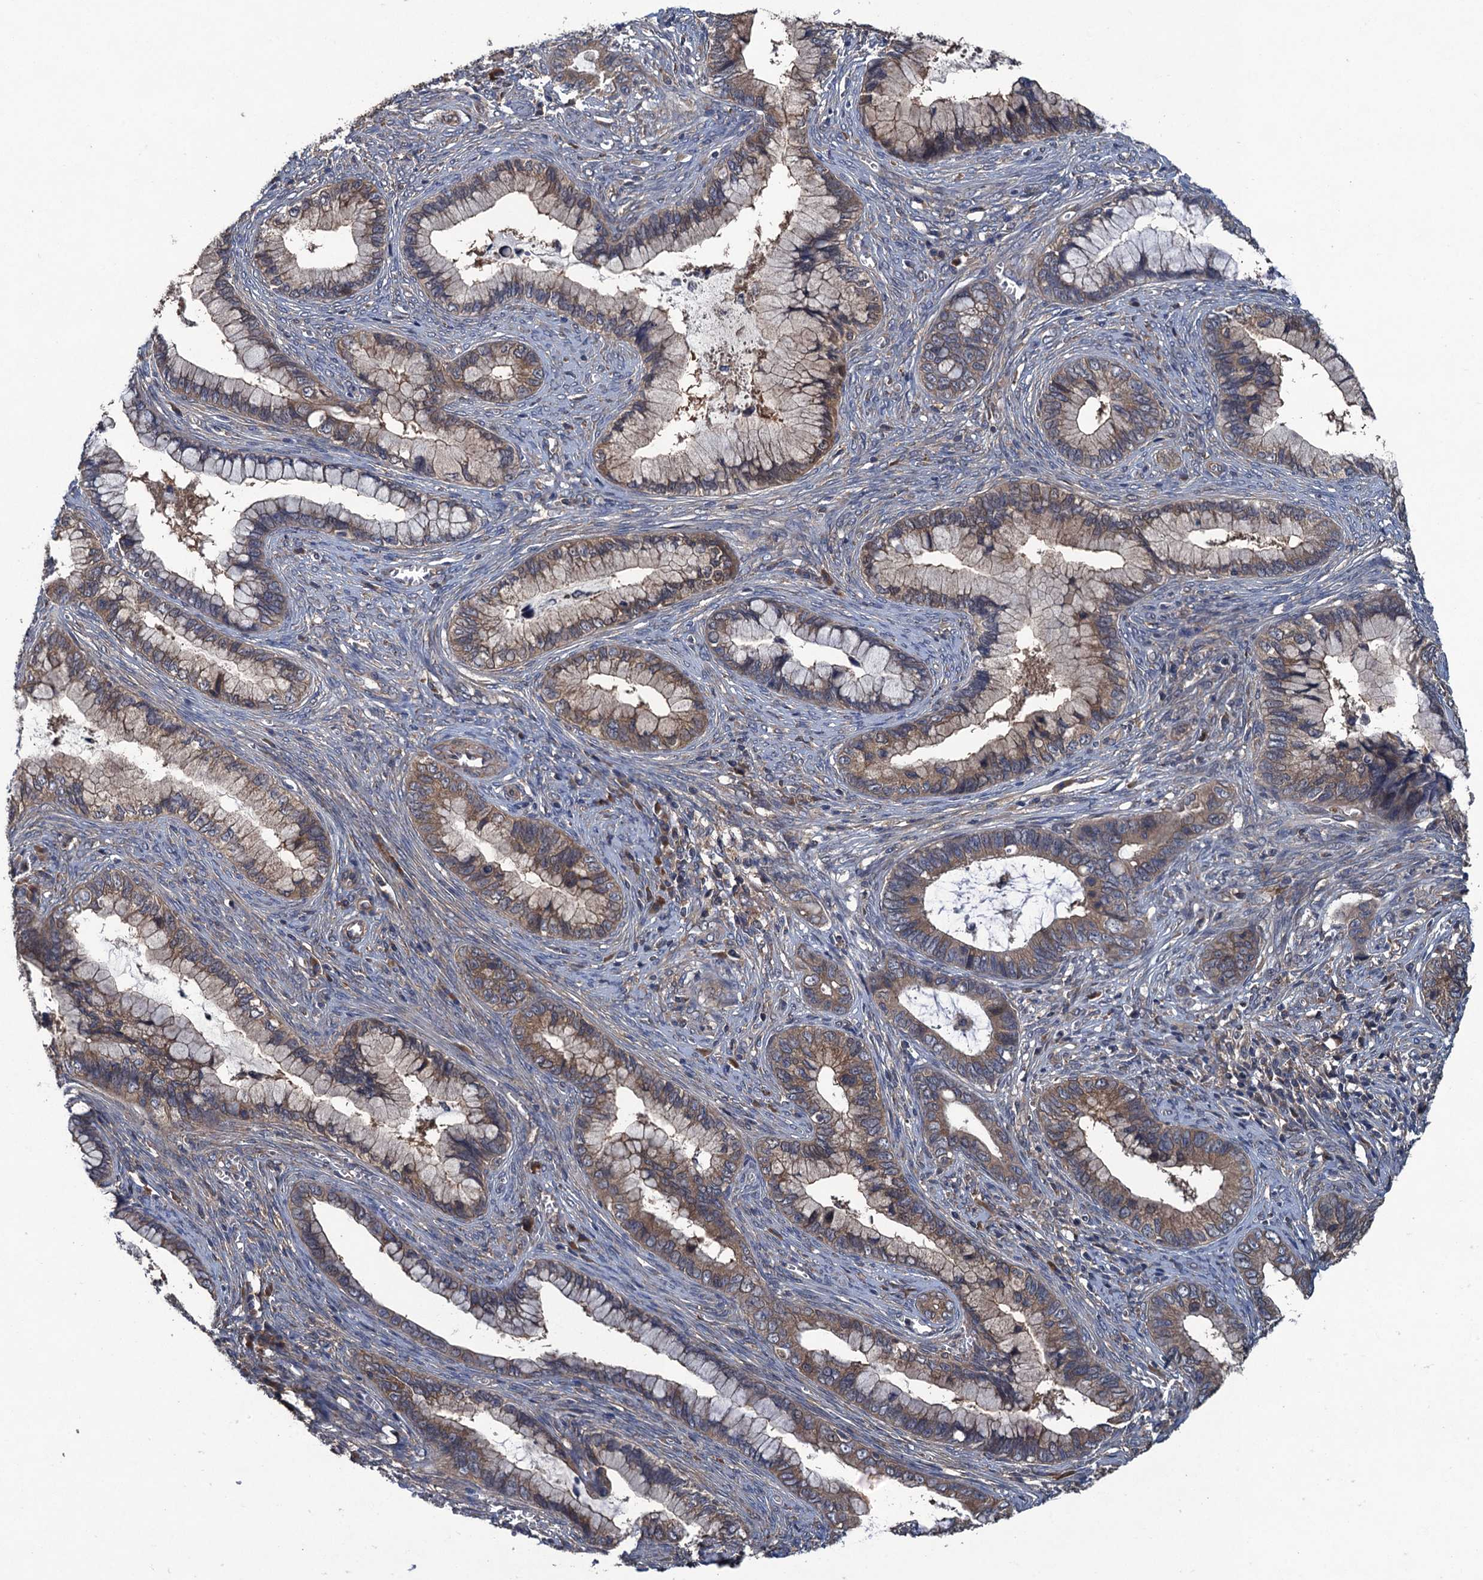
{"staining": {"intensity": "moderate", "quantity": "25%-75%", "location": "cytoplasmic/membranous"}, "tissue": "cervical cancer", "cell_type": "Tumor cells", "image_type": "cancer", "snomed": [{"axis": "morphology", "description": "Adenocarcinoma, NOS"}, {"axis": "topography", "description": "Cervix"}], "caption": "A high-resolution photomicrograph shows IHC staining of cervical cancer (adenocarcinoma), which shows moderate cytoplasmic/membranous expression in approximately 25%-75% of tumor cells. (Brightfield microscopy of DAB IHC at high magnification).", "gene": "CNTN5", "patient": {"sex": "female", "age": 44}}